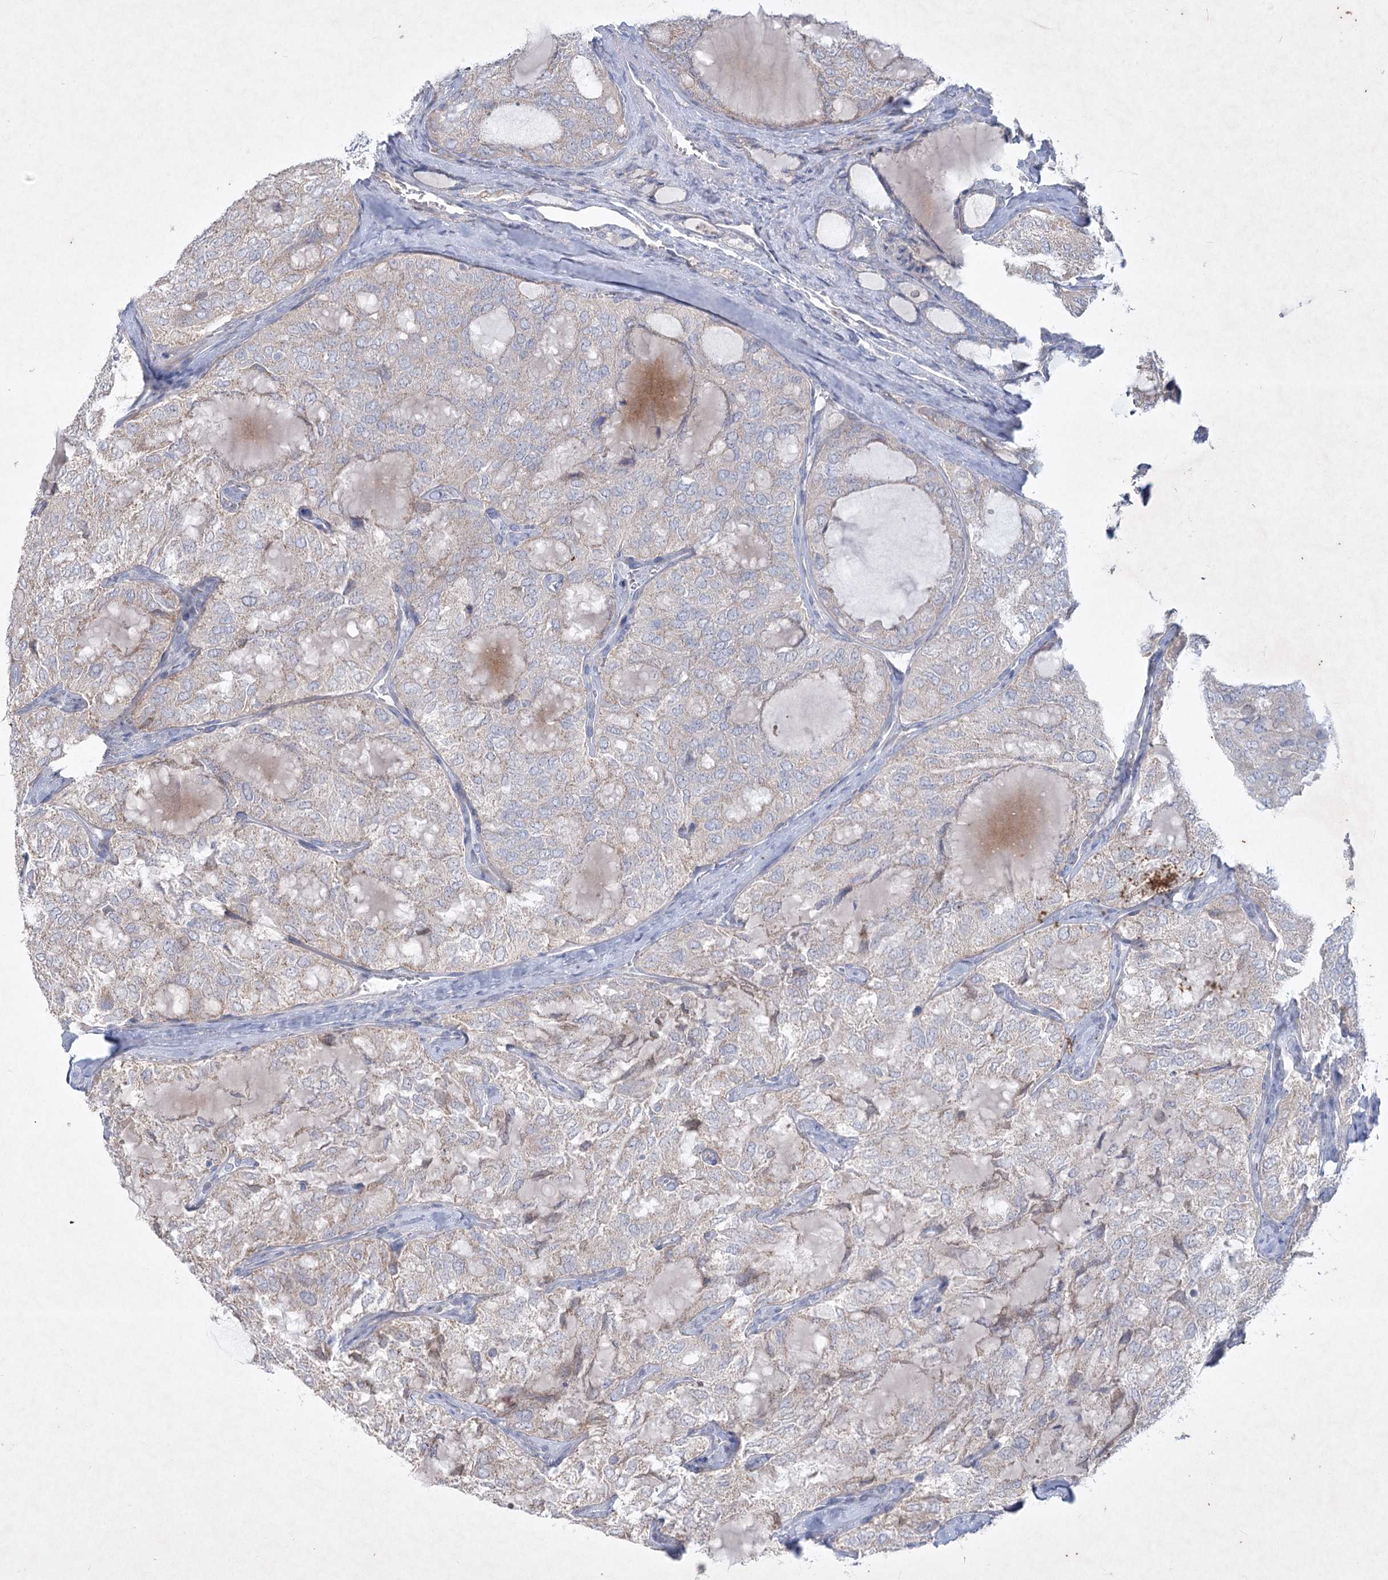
{"staining": {"intensity": "negative", "quantity": "none", "location": "none"}, "tissue": "thyroid cancer", "cell_type": "Tumor cells", "image_type": "cancer", "snomed": [{"axis": "morphology", "description": "Follicular adenoma carcinoma, NOS"}, {"axis": "topography", "description": "Thyroid gland"}], "caption": "High magnification brightfield microscopy of thyroid cancer (follicular adenoma carcinoma) stained with DAB (3,3'-diaminobenzidine) (brown) and counterstained with hematoxylin (blue): tumor cells show no significant expression.", "gene": "PLA2G12A", "patient": {"sex": "male", "age": 75}}